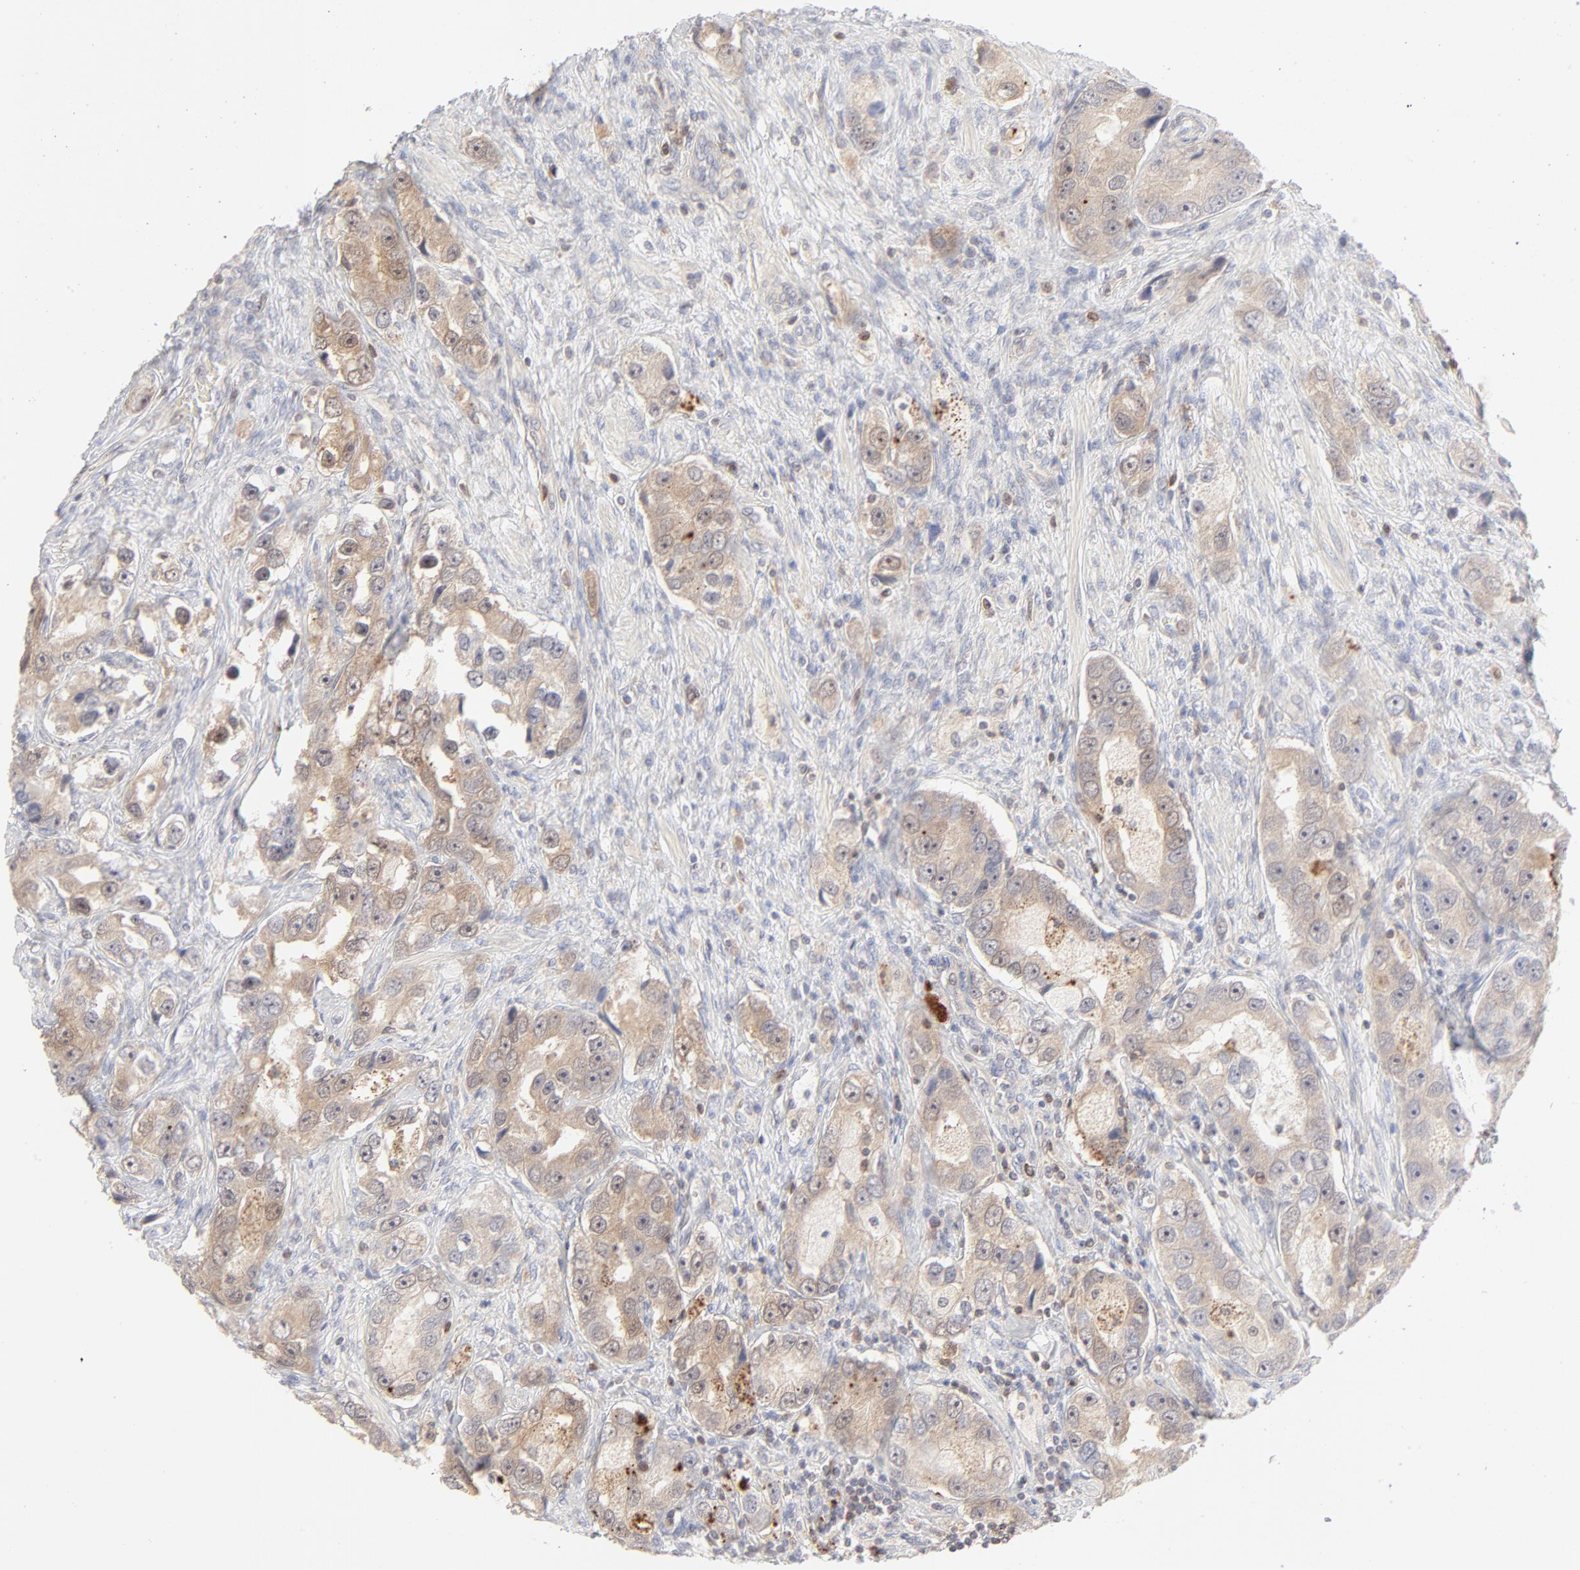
{"staining": {"intensity": "weak", "quantity": "<25%", "location": "cytoplasmic/membranous"}, "tissue": "prostate cancer", "cell_type": "Tumor cells", "image_type": "cancer", "snomed": [{"axis": "morphology", "description": "Adenocarcinoma, High grade"}, {"axis": "topography", "description": "Prostate"}], "caption": "Immunohistochemistry (IHC) of prostate adenocarcinoma (high-grade) demonstrates no expression in tumor cells.", "gene": "CDK6", "patient": {"sex": "male", "age": 63}}